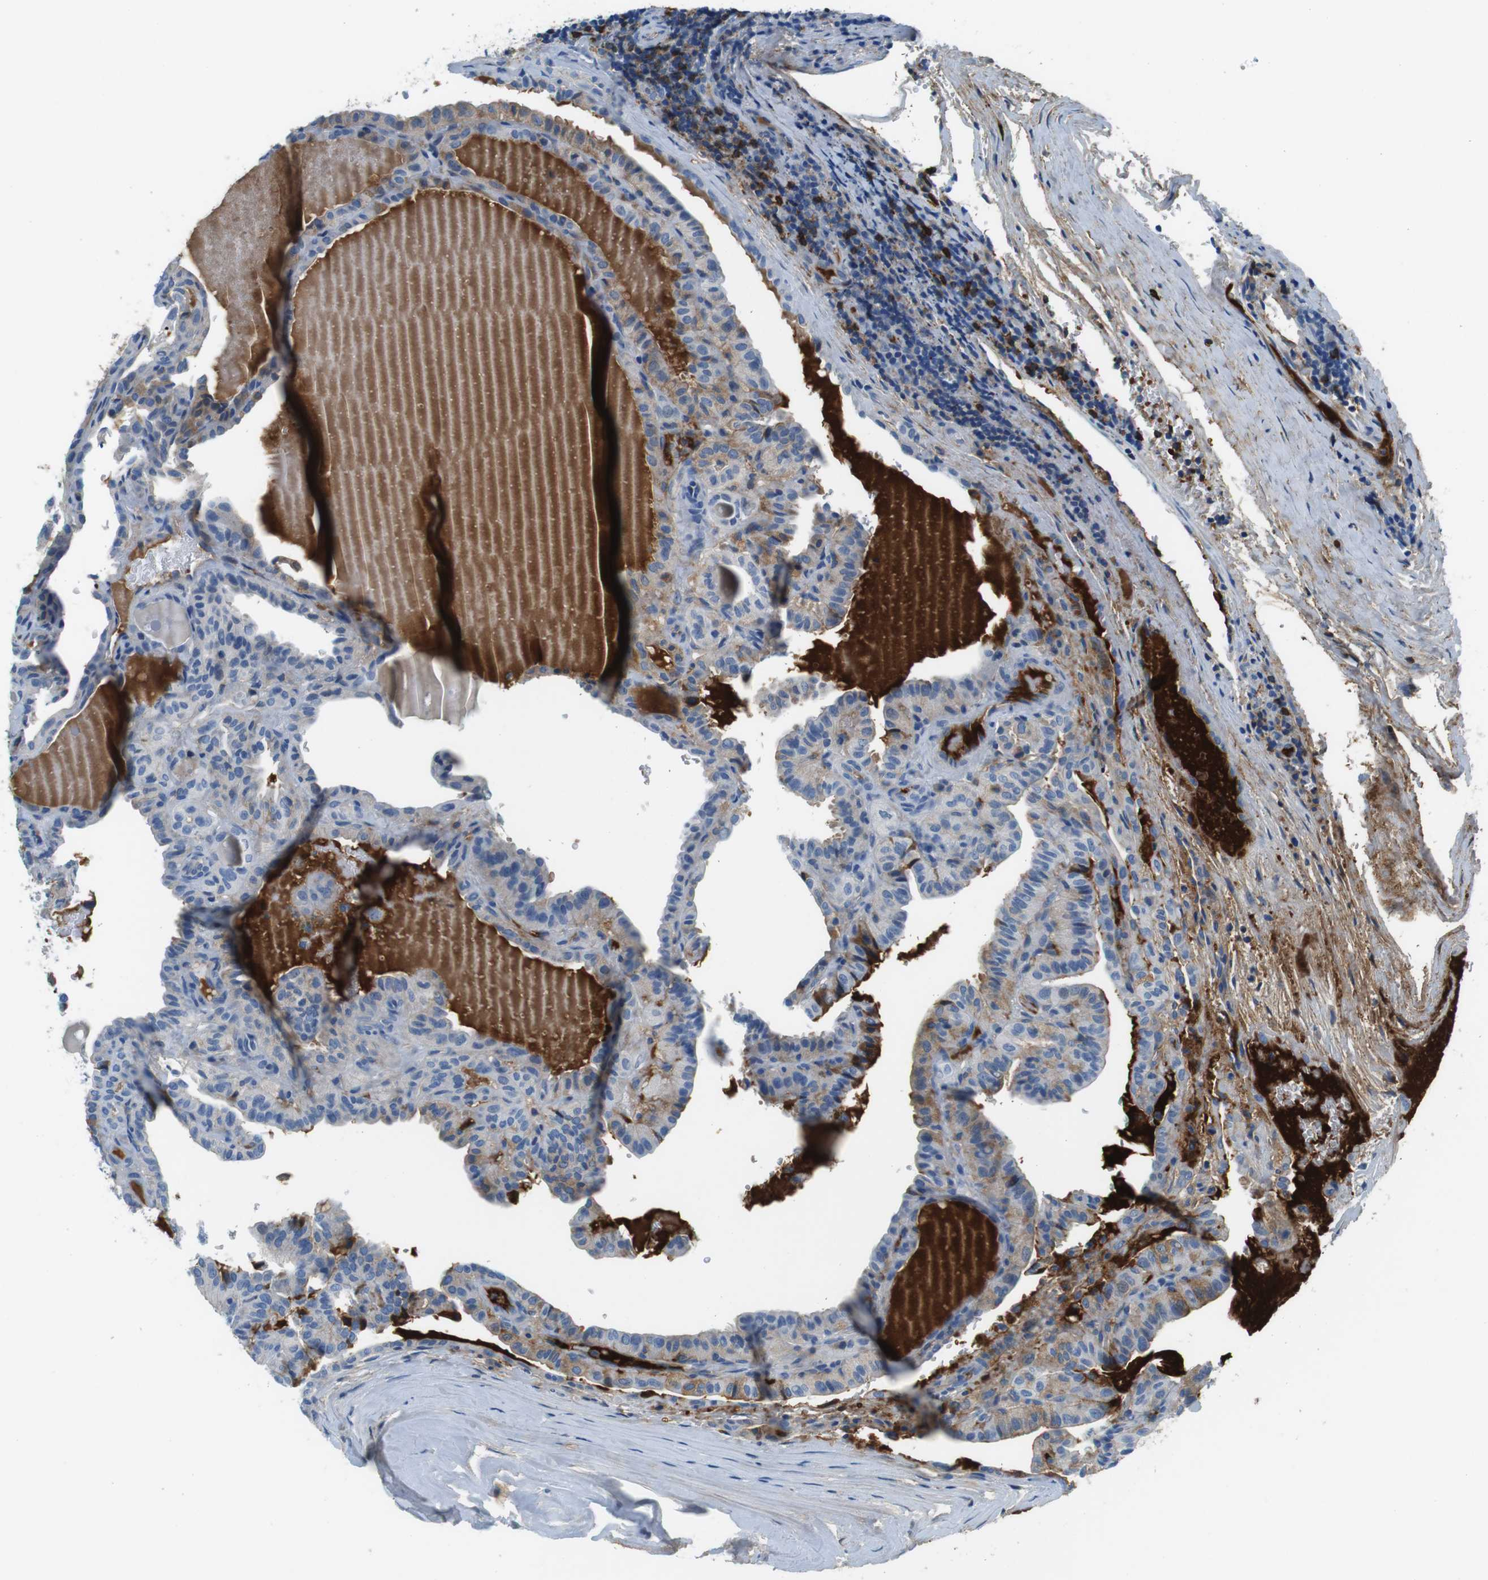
{"staining": {"intensity": "weak", "quantity": "25%-75%", "location": "cytoplasmic/membranous"}, "tissue": "thyroid cancer", "cell_type": "Tumor cells", "image_type": "cancer", "snomed": [{"axis": "morphology", "description": "Papillary adenocarcinoma, NOS"}, {"axis": "topography", "description": "Thyroid gland"}], "caption": "A low amount of weak cytoplasmic/membranous positivity is present in approximately 25%-75% of tumor cells in thyroid cancer tissue.", "gene": "IGHD", "patient": {"sex": "male", "age": 77}}